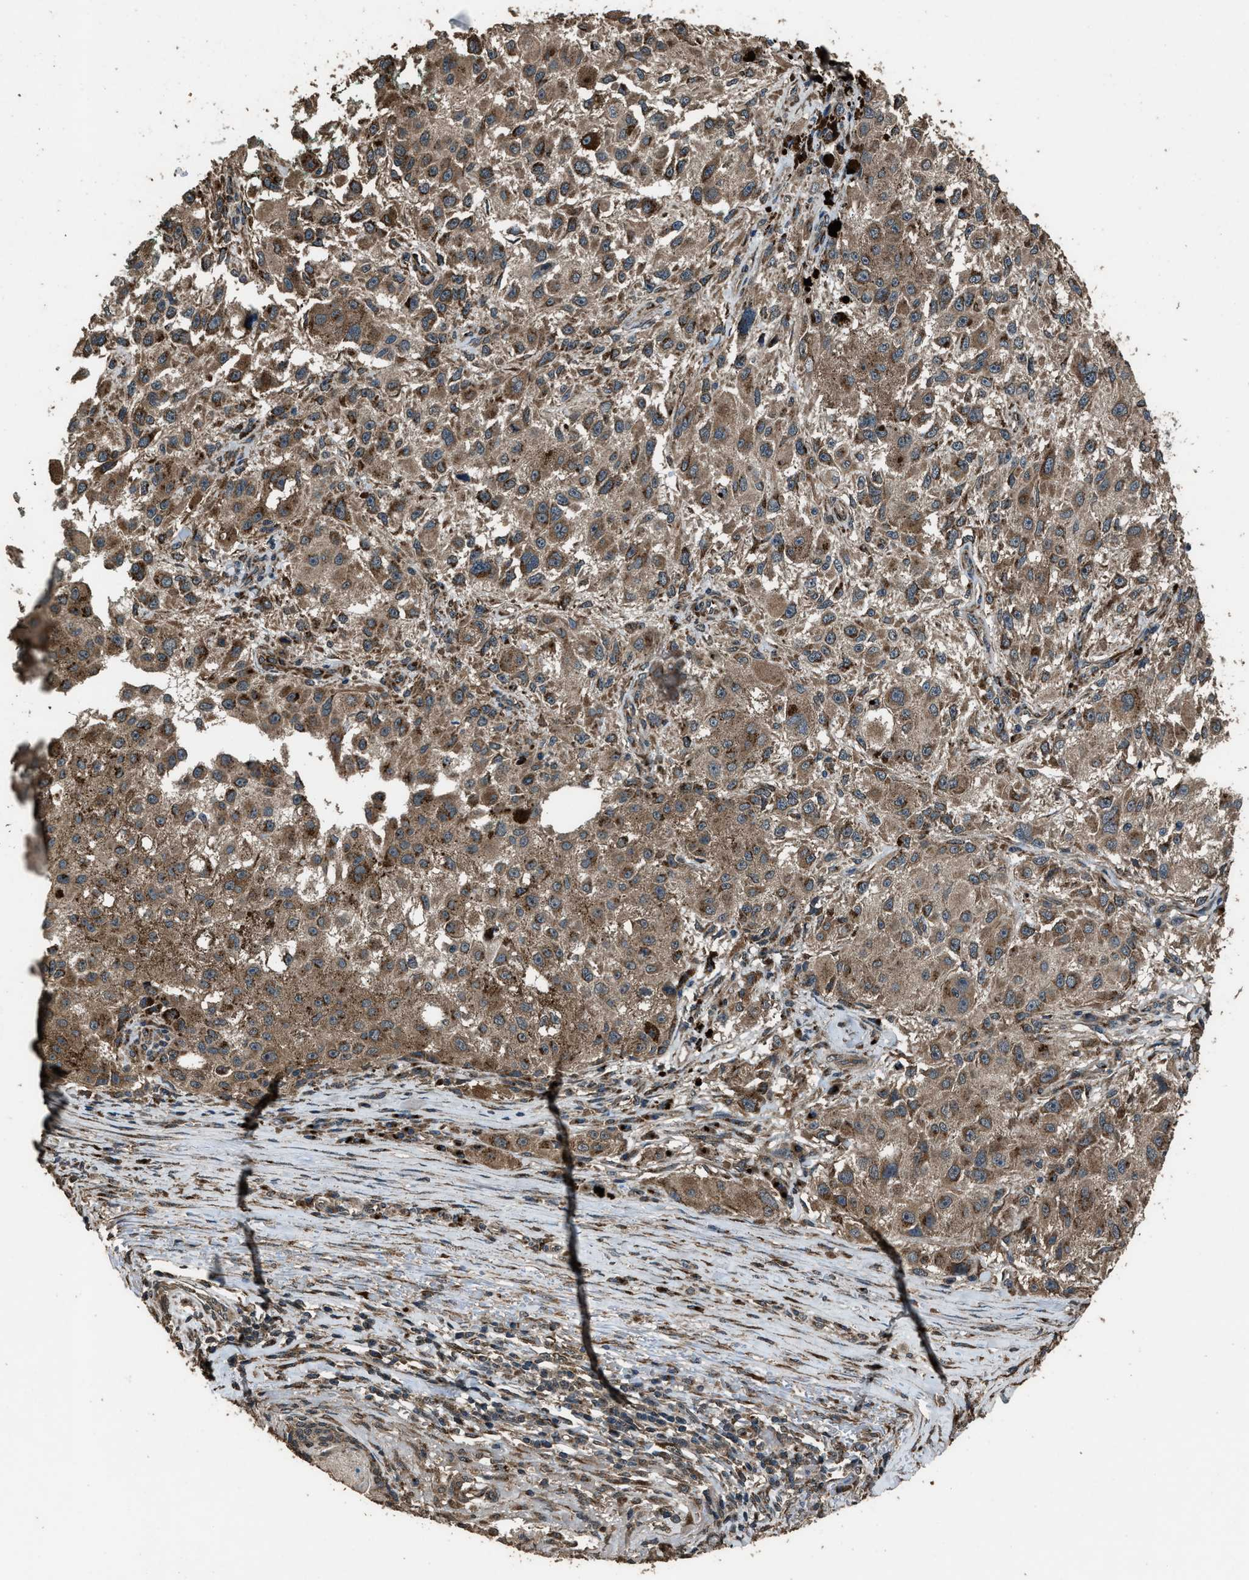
{"staining": {"intensity": "moderate", "quantity": ">75%", "location": "cytoplasmic/membranous"}, "tissue": "melanoma", "cell_type": "Tumor cells", "image_type": "cancer", "snomed": [{"axis": "morphology", "description": "Necrosis, NOS"}, {"axis": "morphology", "description": "Malignant melanoma, NOS"}, {"axis": "topography", "description": "Skin"}], "caption": "Human melanoma stained for a protein (brown) reveals moderate cytoplasmic/membranous positive positivity in about >75% of tumor cells.", "gene": "SLC38A10", "patient": {"sex": "female", "age": 87}}